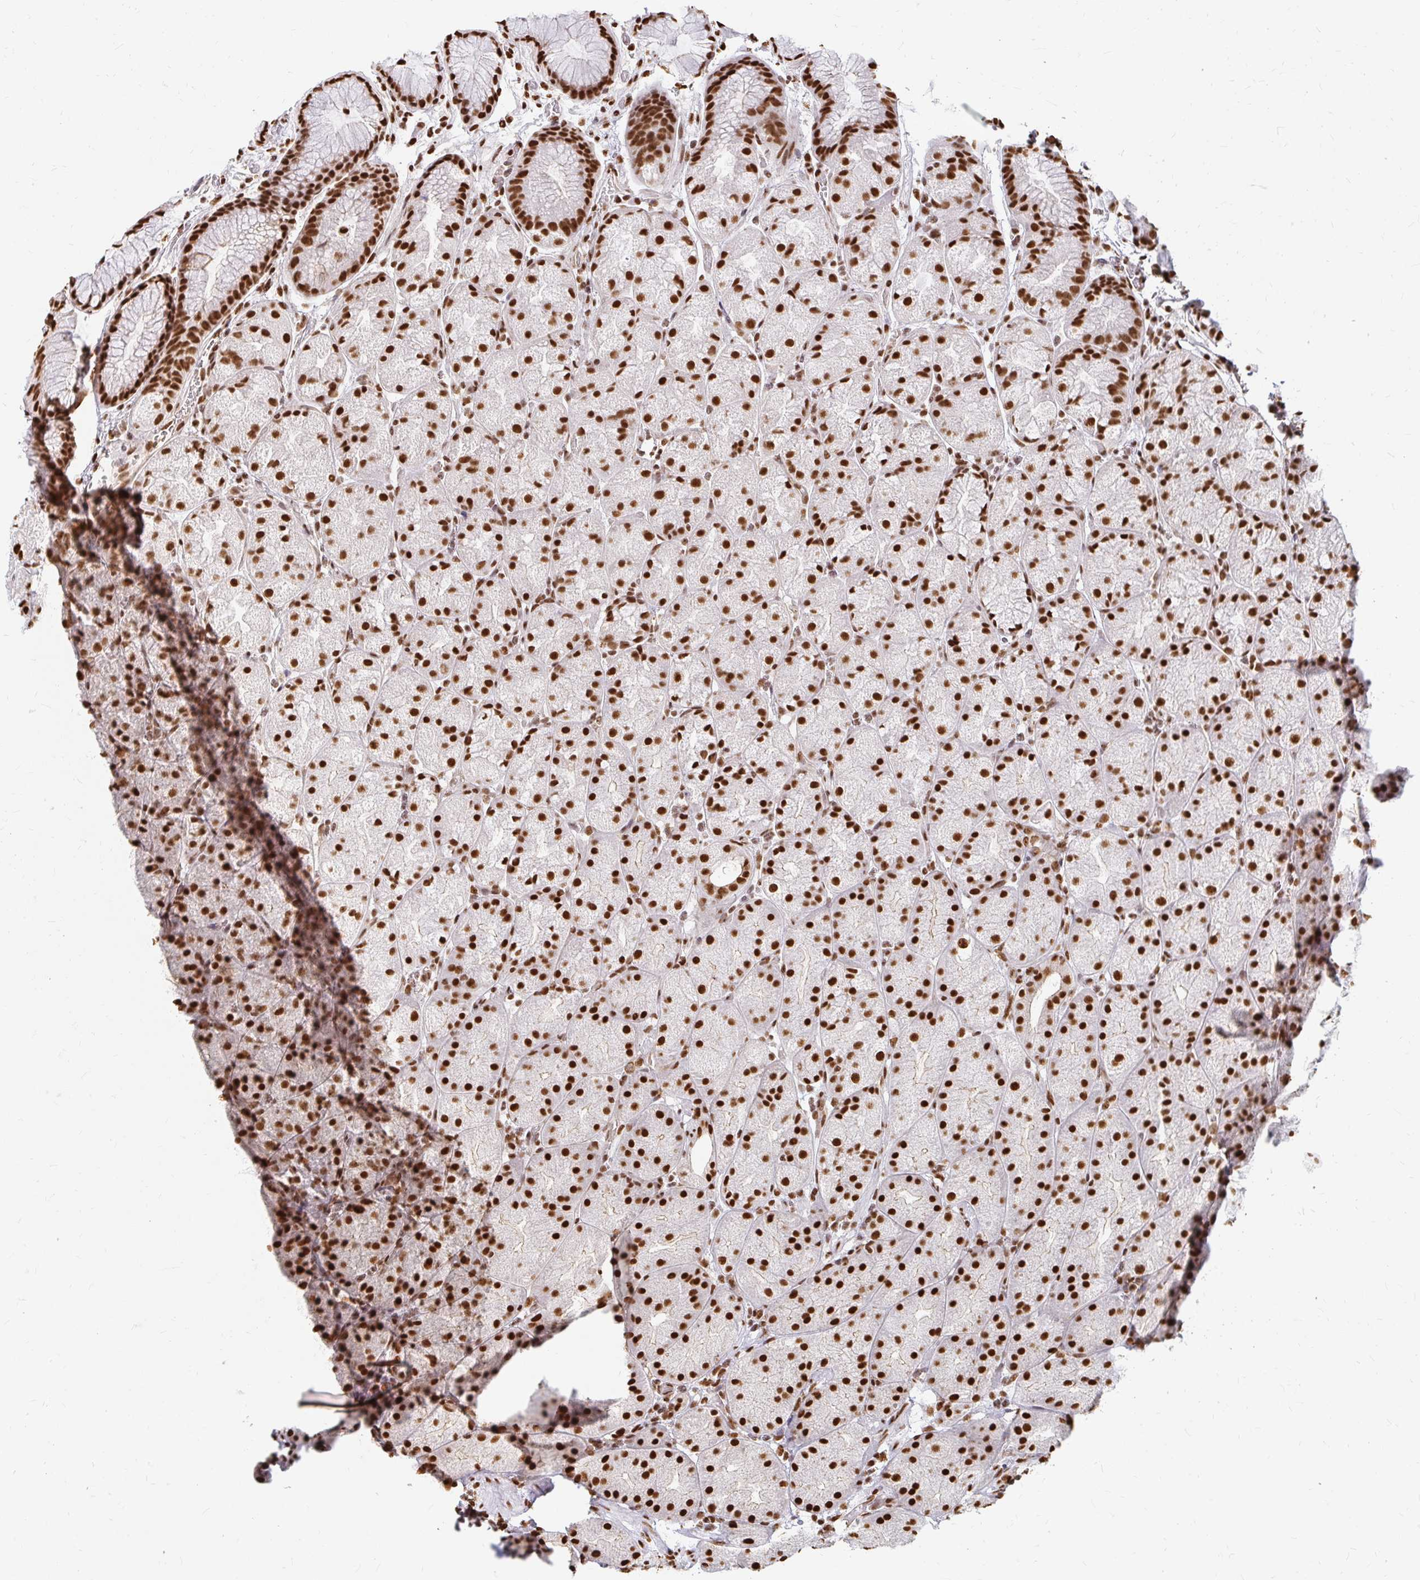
{"staining": {"intensity": "strong", "quantity": ">75%", "location": "nuclear"}, "tissue": "stomach", "cell_type": "Glandular cells", "image_type": "normal", "snomed": [{"axis": "morphology", "description": "Normal tissue, NOS"}, {"axis": "topography", "description": "Stomach, upper"}, {"axis": "topography", "description": "Stomach"}], "caption": "DAB (3,3'-diaminobenzidine) immunohistochemical staining of unremarkable stomach displays strong nuclear protein expression in approximately >75% of glandular cells.", "gene": "HNRNPU", "patient": {"sex": "male", "age": 48}}